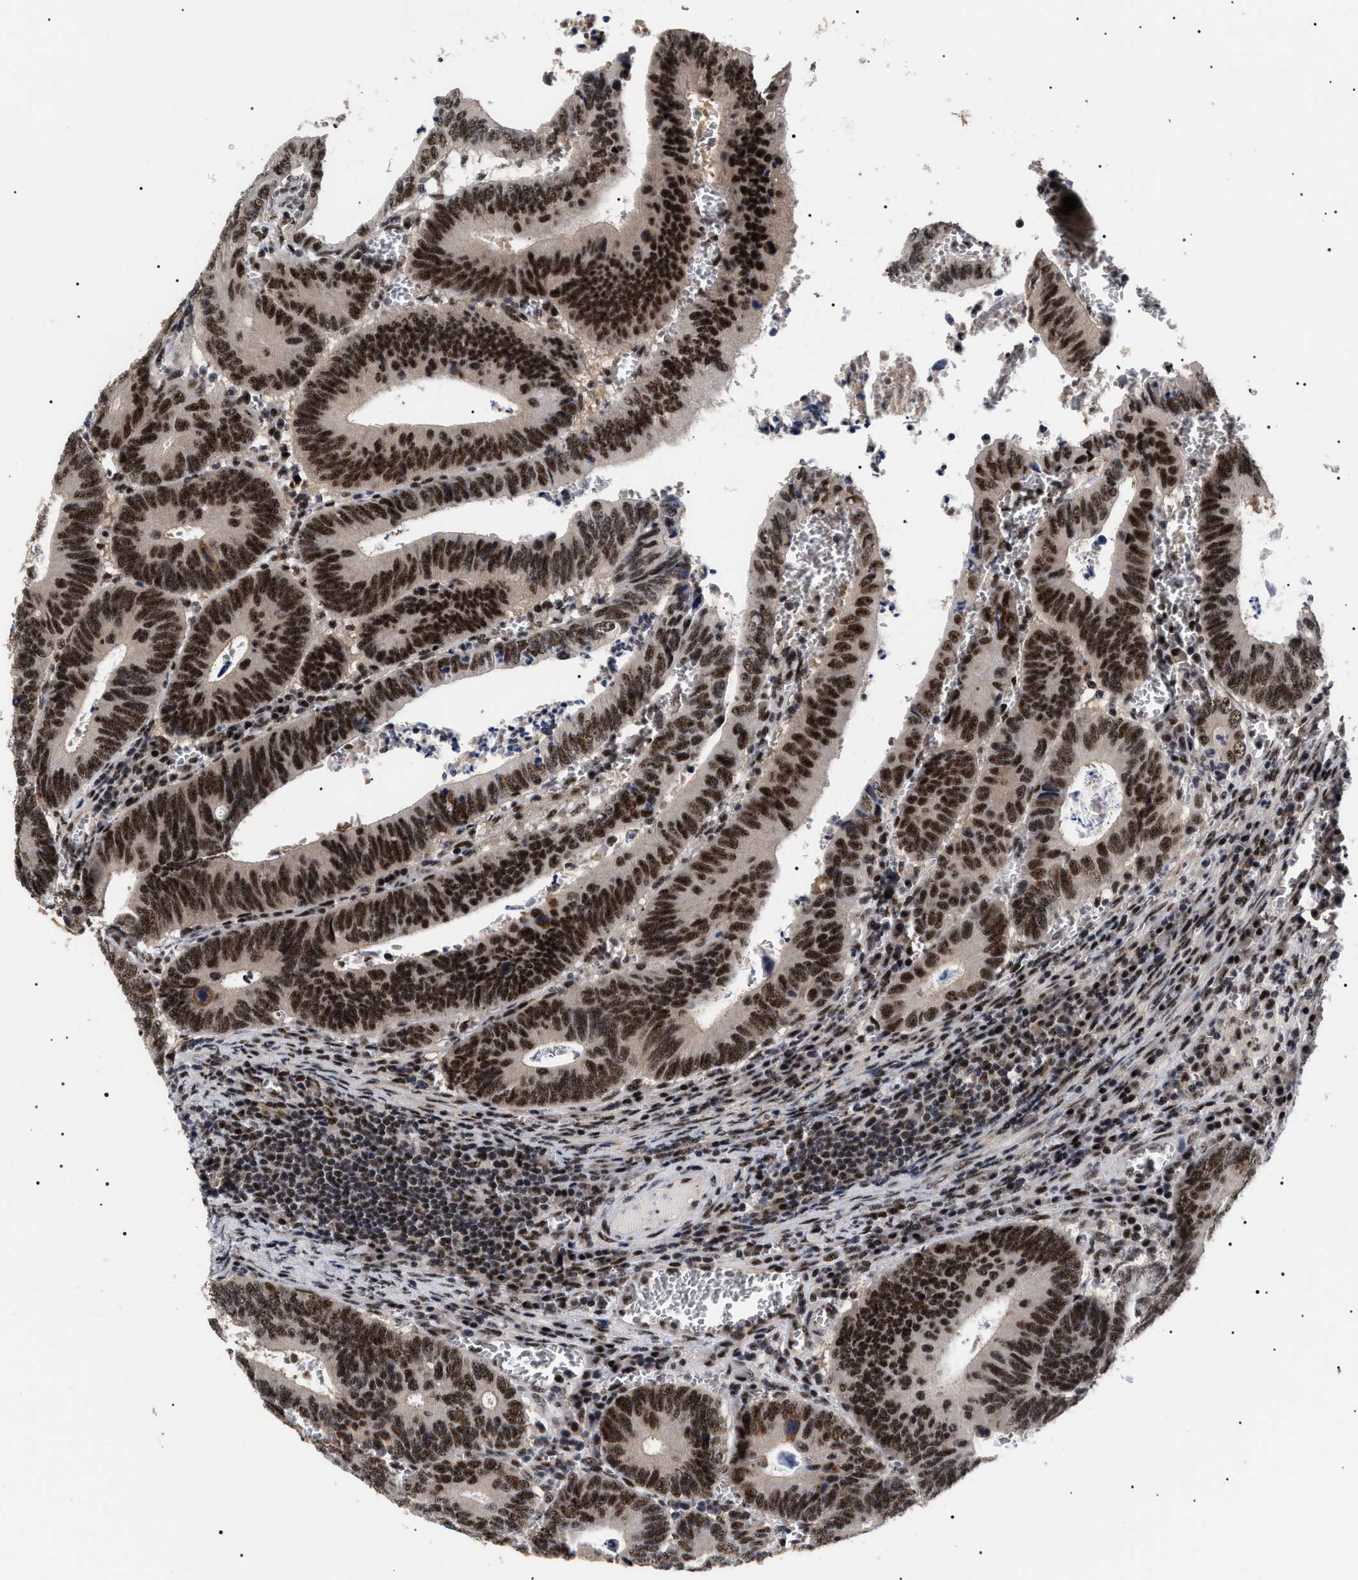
{"staining": {"intensity": "strong", "quantity": ">75%", "location": "nuclear"}, "tissue": "colorectal cancer", "cell_type": "Tumor cells", "image_type": "cancer", "snomed": [{"axis": "morphology", "description": "Inflammation, NOS"}, {"axis": "morphology", "description": "Adenocarcinoma, NOS"}, {"axis": "topography", "description": "Colon"}], "caption": "Protein expression analysis of human adenocarcinoma (colorectal) reveals strong nuclear positivity in approximately >75% of tumor cells.", "gene": "CAAP1", "patient": {"sex": "male", "age": 72}}